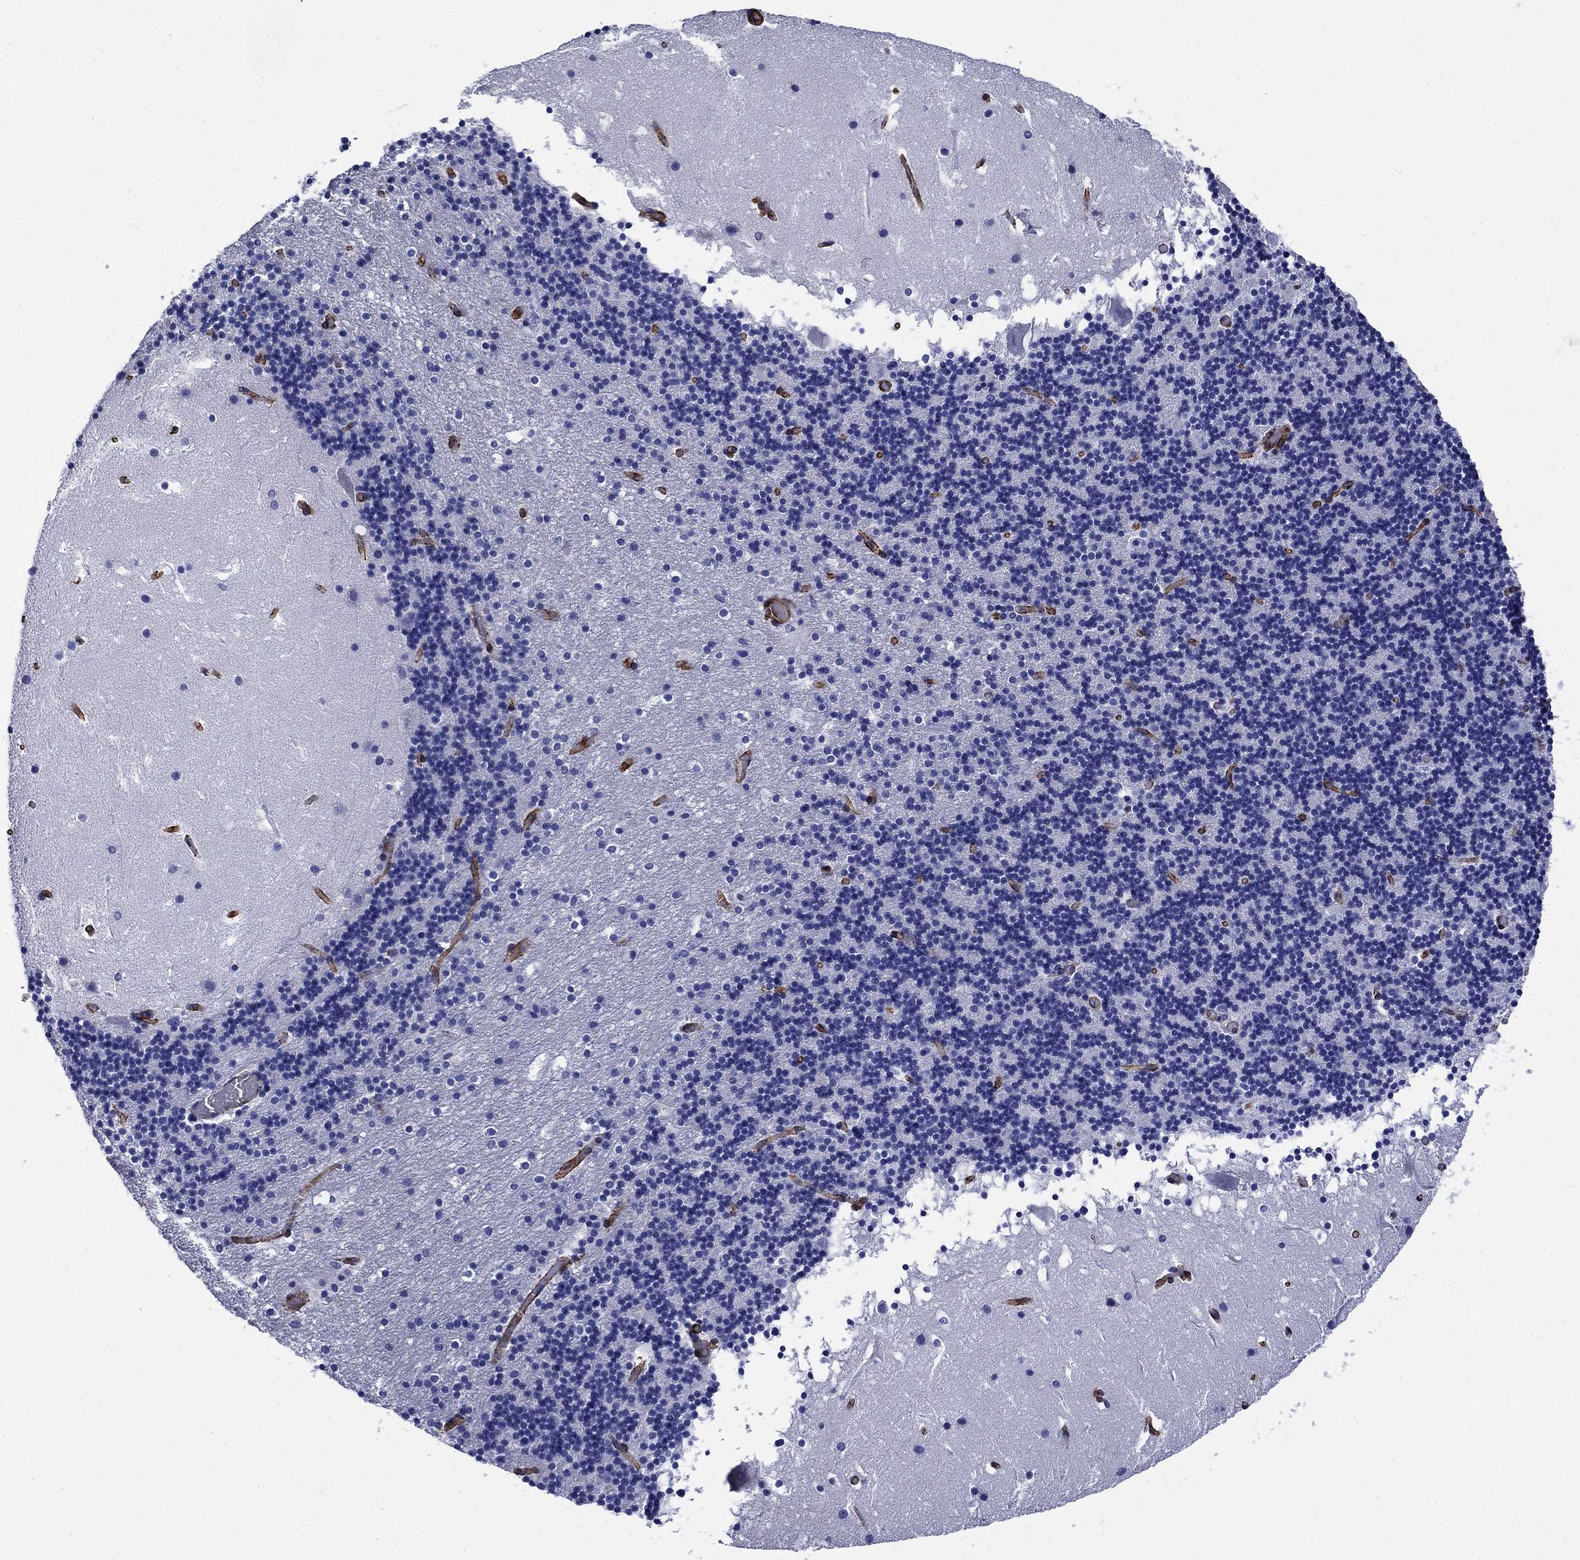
{"staining": {"intensity": "negative", "quantity": "none", "location": "none"}, "tissue": "cerebellum", "cell_type": "Cells in granular layer", "image_type": "normal", "snomed": [{"axis": "morphology", "description": "Normal tissue, NOS"}, {"axis": "topography", "description": "Cerebellum"}], "caption": "Immunohistochemistry (IHC) micrograph of benign cerebellum stained for a protein (brown), which shows no positivity in cells in granular layer.", "gene": "VTN", "patient": {"sex": "male", "age": 37}}